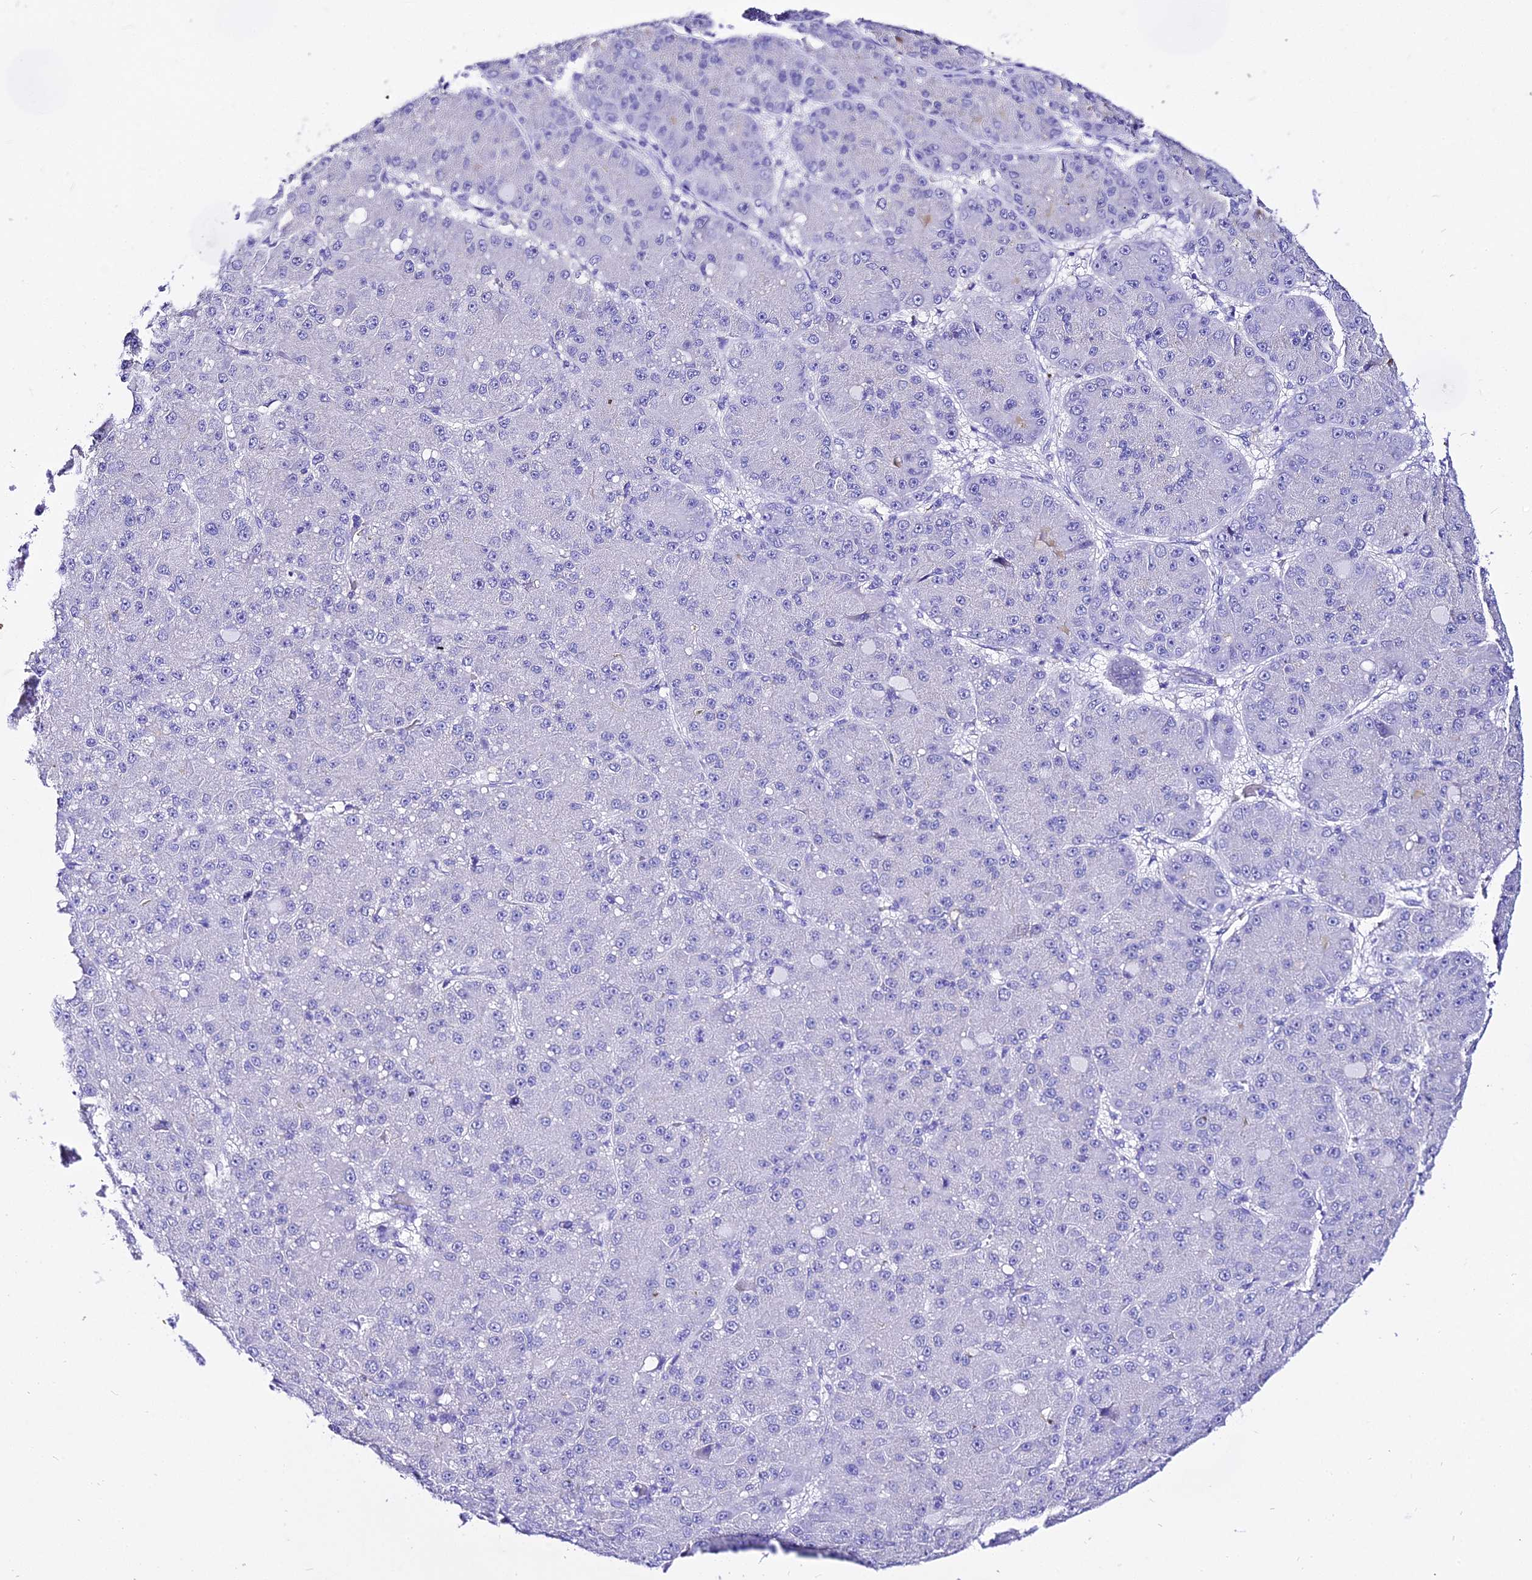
{"staining": {"intensity": "negative", "quantity": "none", "location": "none"}, "tissue": "liver cancer", "cell_type": "Tumor cells", "image_type": "cancer", "snomed": [{"axis": "morphology", "description": "Carcinoma, Hepatocellular, NOS"}, {"axis": "topography", "description": "Liver"}], "caption": "The micrograph reveals no significant staining in tumor cells of liver cancer (hepatocellular carcinoma). (IHC, brightfield microscopy, high magnification).", "gene": "DEFB106A", "patient": {"sex": "male", "age": 67}}